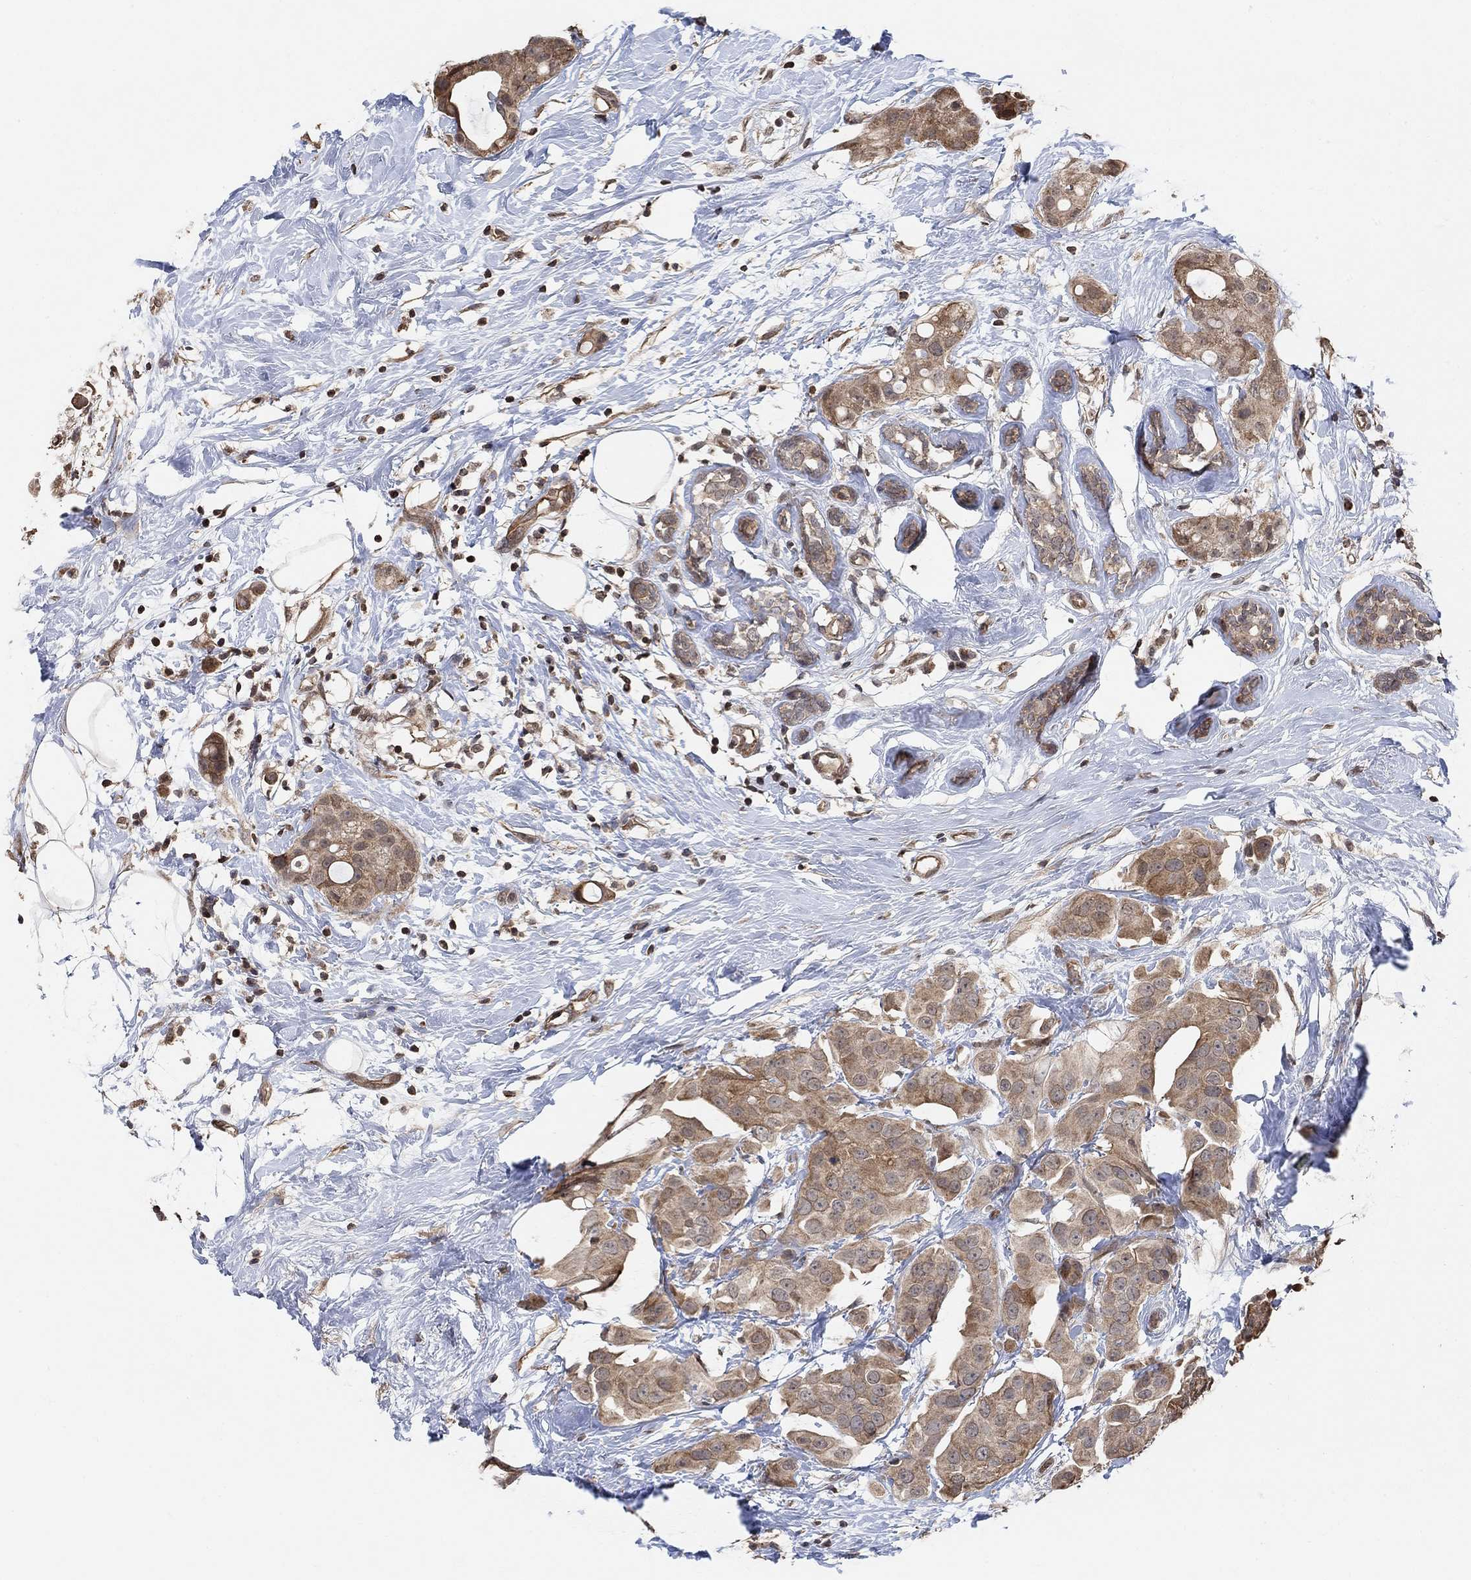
{"staining": {"intensity": "moderate", "quantity": "25%-75%", "location": "cytoplasmic/membranous"}, "tissue": "breast cancer", "cell_type": "Tumor cells", "image_type": "cancer", "snomed": [{"axis": "morphology", "description": "Duct carcinoma"}, {"axis": "topography", "description": "Breast"}], "caption": "Immunohistochemical staining of breast cancer displays medium levels of moderate cytoplasmic/membranous staining in approximately 25%-75% of tumor cells. (DAB = brown stain, brightfield microscopy at high magnification).", "gene": "UNC5B", "patient": {"sex": "female", "age": 45}}